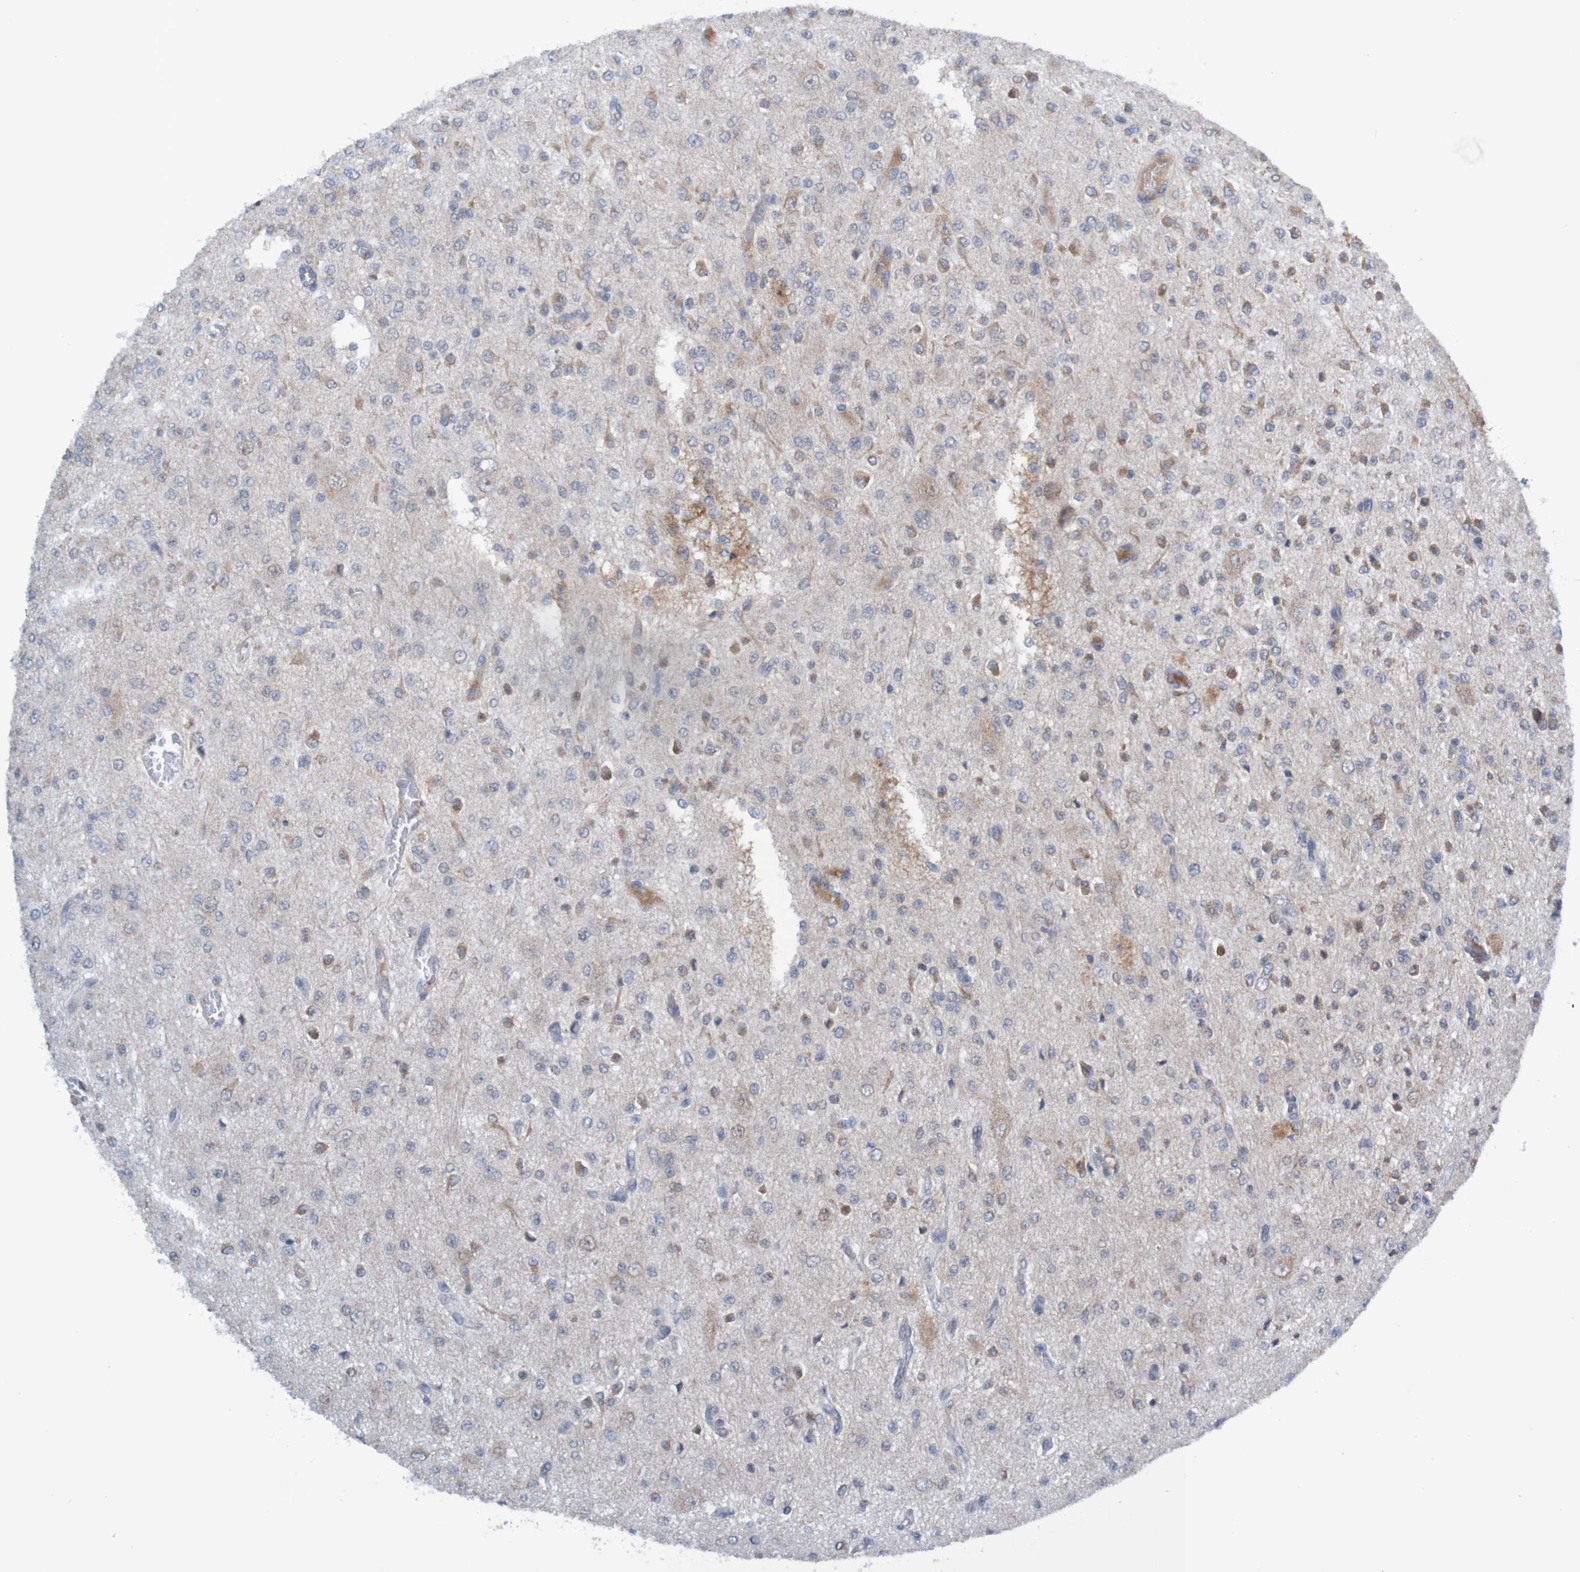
{"staining": {"intensity": "negative", "quantity": "none", "location": "none"}, "tissue": "glioma", "cell_type": "Tumor cells", "image_type": "cancer", "snomed": [{"axis": "morphology", "description": "Glioma, malignant, Low grade"}, {"axis": "topography", "description": "Brain"}], "caption": "Image shows no protein expression in tumor cells of malignant glioma (low-grade) tissue. Brightfield microscopy of immunohistochemistry (IHC) stained with DAB (3,3'-diaminobenzidine) (brown) and hematoxylin (blue), captured at high magnification.", "gene": "ITLN1", "patient": {"sex": "male", "age": 38}}